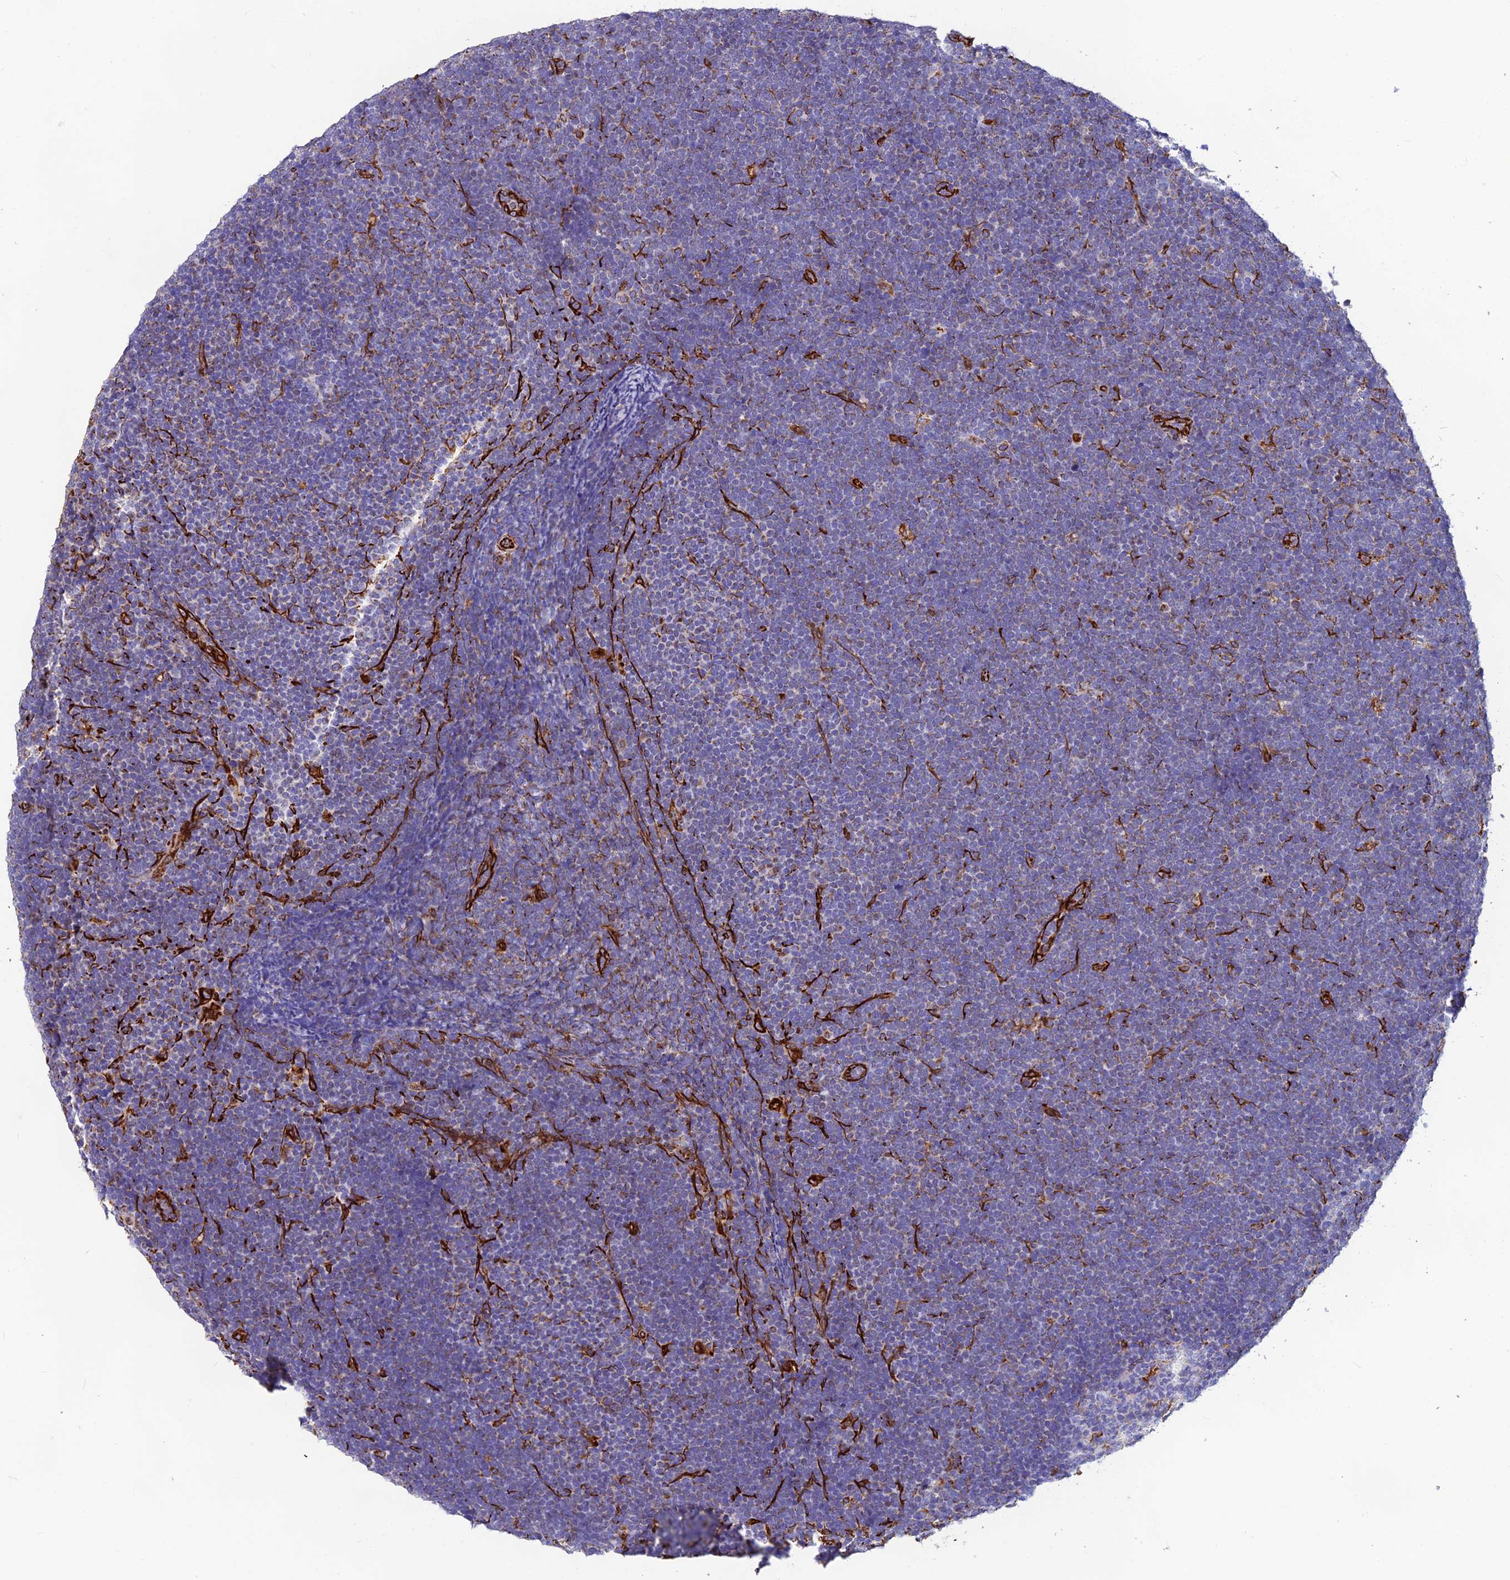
{"staining": {"intensity": "negative", "quantity": "none", "location": "none"}, "tissue": "lymphoma", "cell_type": "Tumor cells", "image_type": "cancer", "snomed": [{"axis": "morphology", "description": "Malignant lymphoma, non-Hodgkin's type, High grade"}, {"axis": "topography", "description": "Lymph node"}], "caption": "Immunohistochemistry of lymphoma shows no expression in tumor cells. (Immunohistochemistry (ihc), brightfield microscopy, high magnification).", "gene": "FBXL20", "patient": {"sex": "male", "age": 13}}